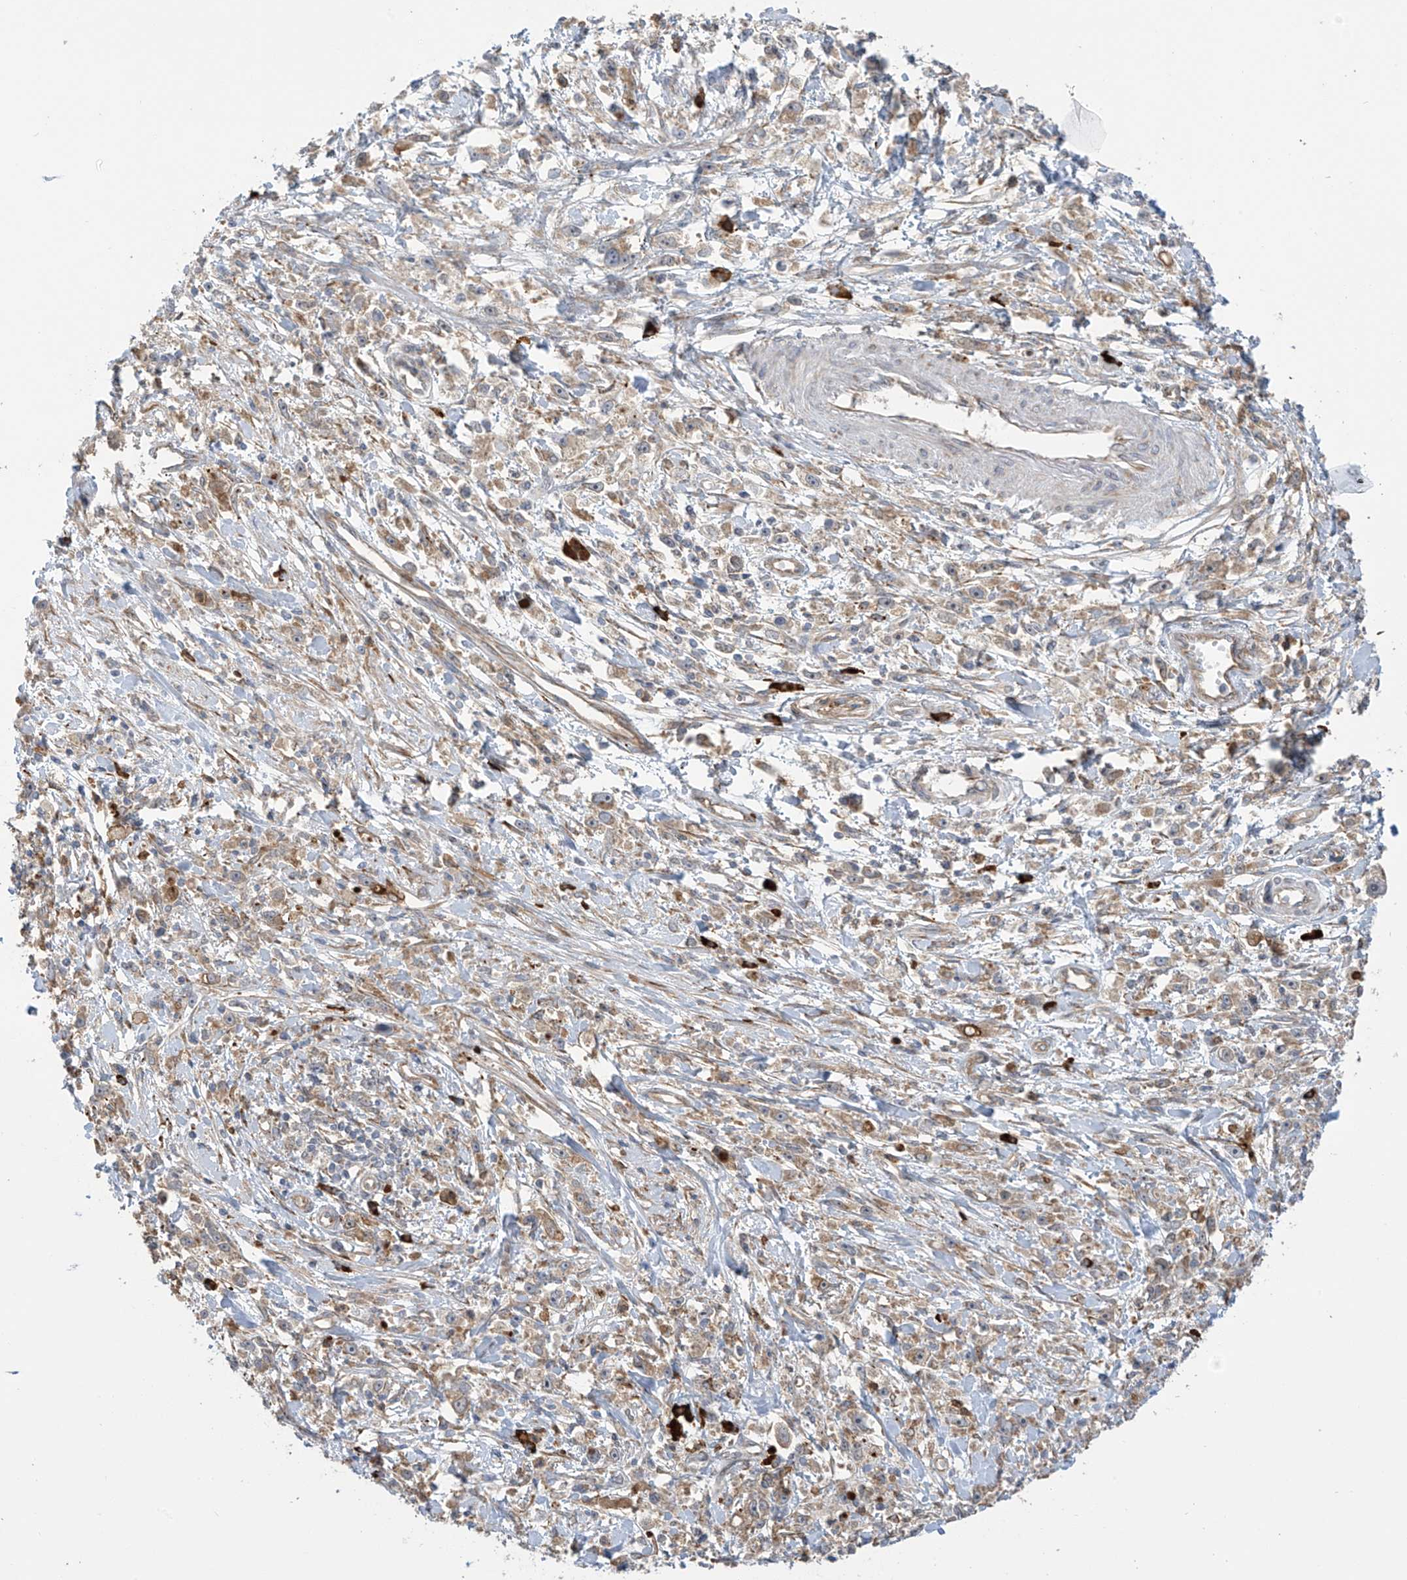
{"staining": {"intensity": "negative", "quantity": "none", "location": "none"}, "tissue": "stomach cancer", "cell_type": "Tumor cells", "image_type": "cancer", "snomed": [{"axis": "morphology", "description": "Adenocarcinoma, NOS"}, {"axis": "topography", "description": "Stomach"}], "caption": "Tumor cells are negative for protein expression in human adenocarcinoma (stomach).", "gene": "KIAA1522", "patient": {"sex": "female", "age": 59}}